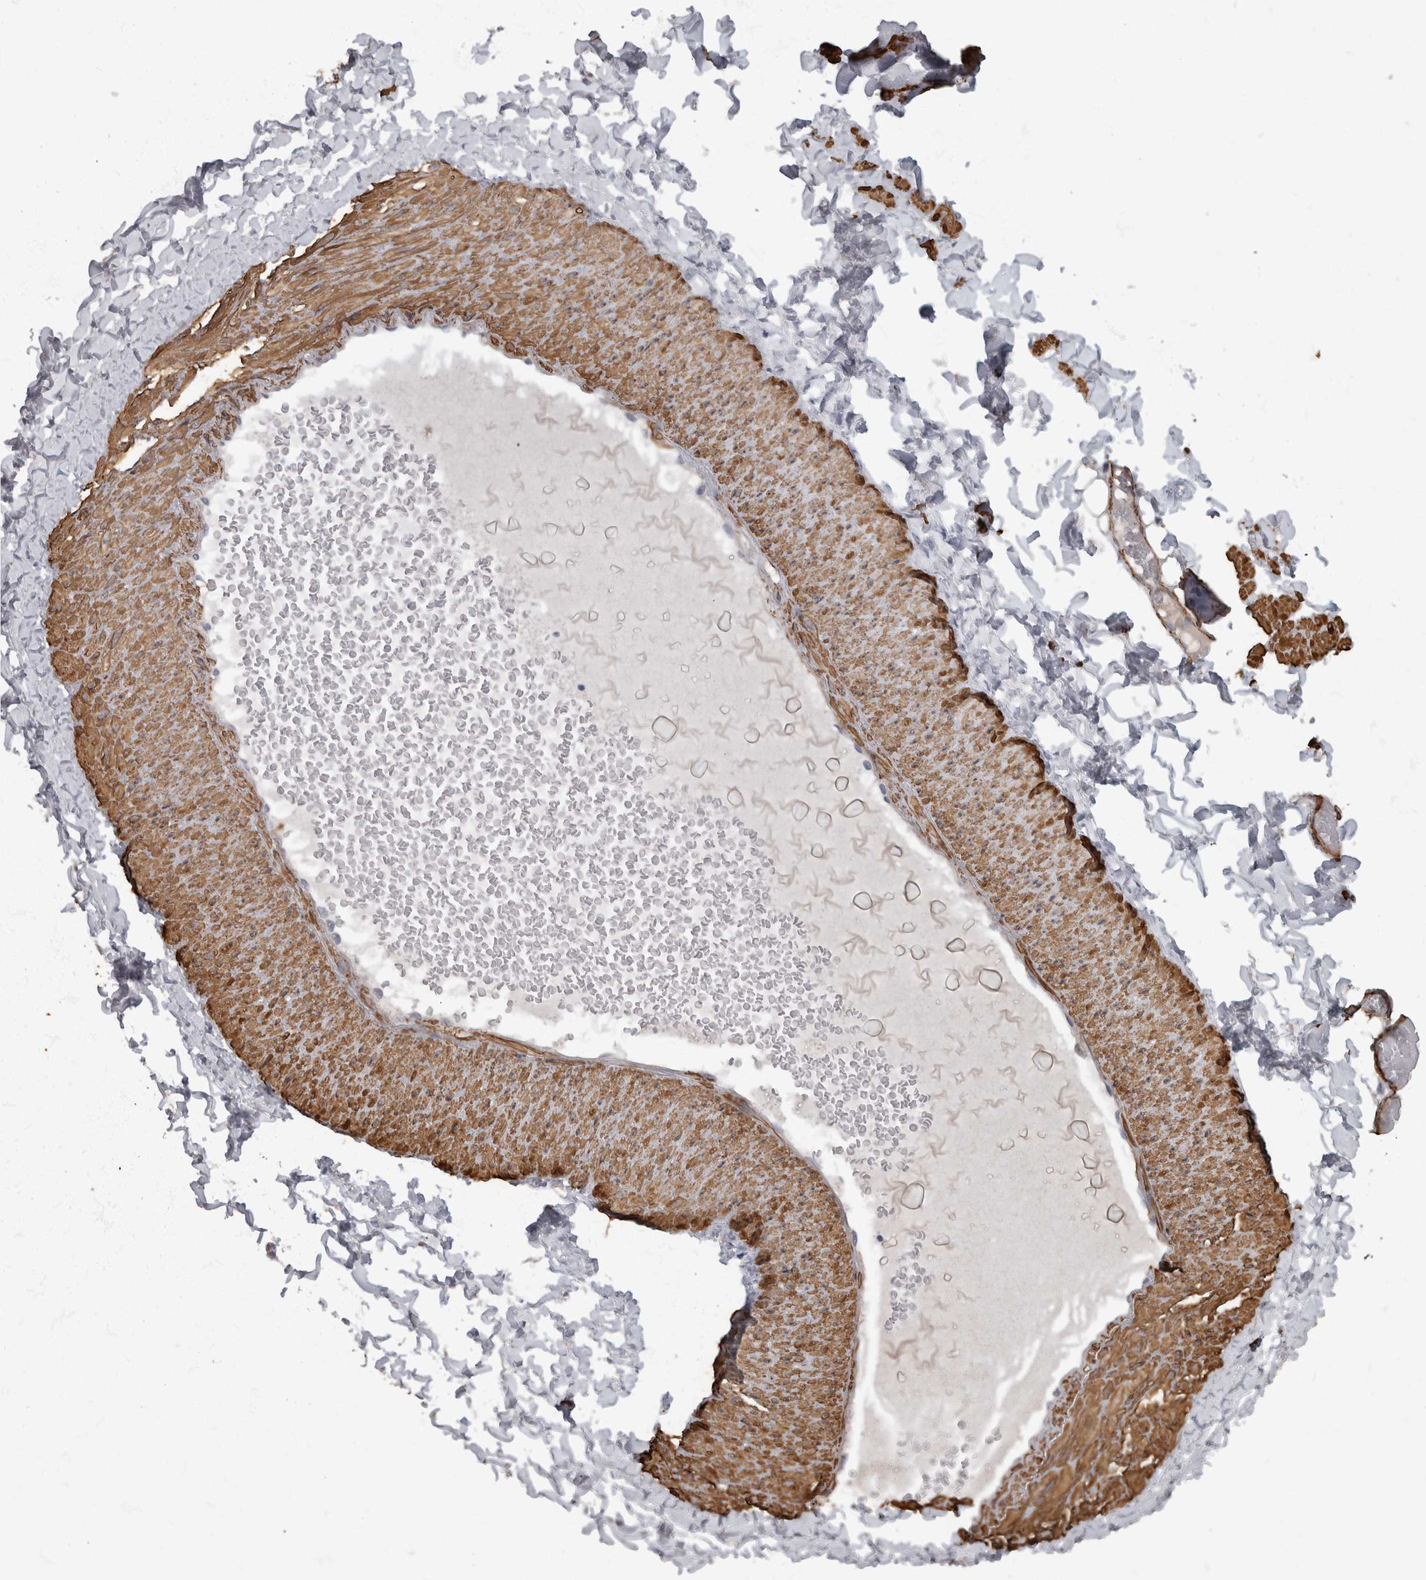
{"staining": {"intensity": "negative", "quantity": "none", "location": "none"}, "tissue": "adipose tissue", "cell_type": "Adipocytes", "image_type": "normal", "snomed": [{"axis": "morphology", "description": "Normal tissue, NOS"}, {"axis": "topography", "description": "Adipose tissue"}, {"axis": "topography", "description": "Vascular tissue"}, {"axis": "topography", "description": "Peripheral nerve tissue"}], "caption": "This is an immunohistochemistry (IHC) image of benign human adipose tissue. There is no expression in adipocytes.", "gene": "MASTL", "patient": {"sex": "male", "age": 25}}